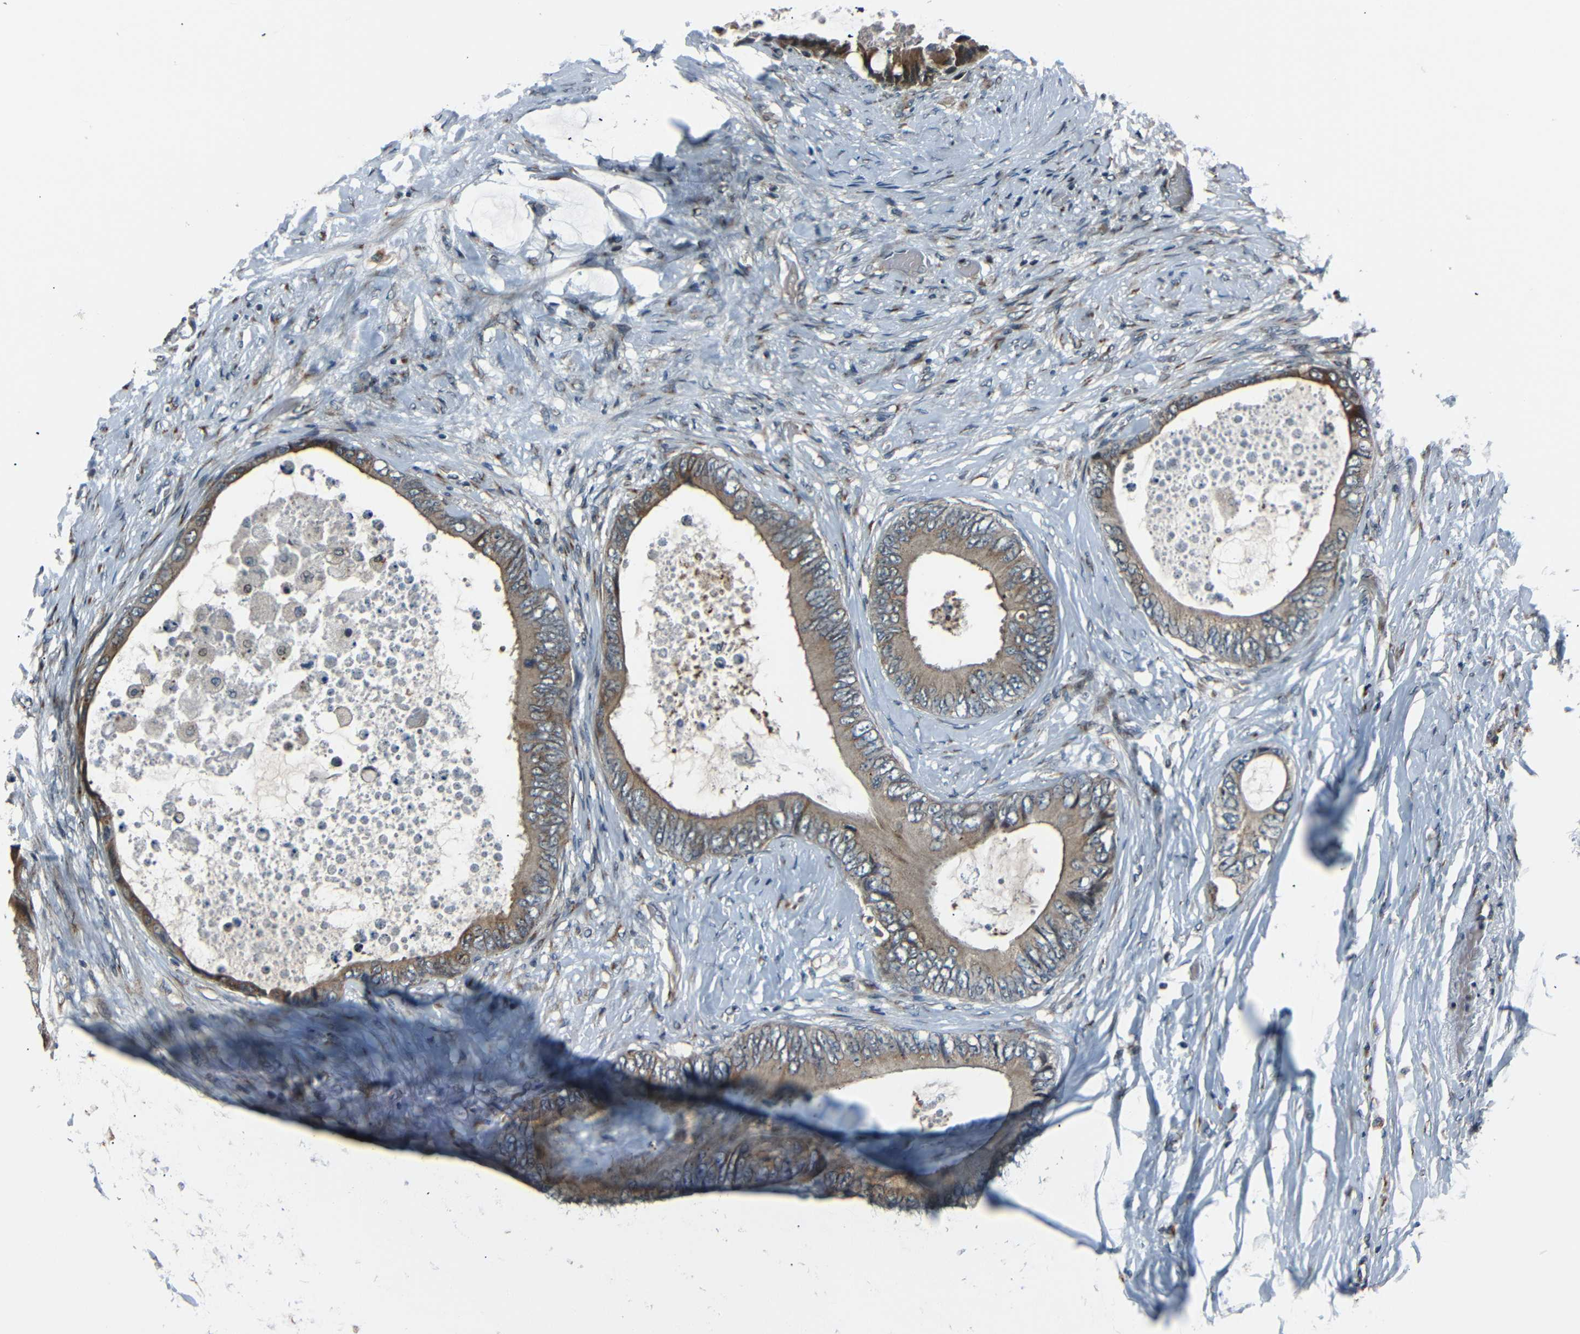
{"staining": {"intensity": "moderate", "quantity": ">75%", "location": "cytoplasmic/membranous"}, "tissue": "colorectal cancer", "cell_type": "Tumor cells", "image_type": "cancer", "snomed": [{"axis": "morphology", "description": "Normal tissue, NOS"}, {"axis": "morphology", "description": "Adenocarcinoma, NOS"}, {"axis": "topography", "description": "Rectum"}, {"axis": "topography", "description": "Peripheral nerve tissue"}], "caption": "Colorectal adenocarcinoma stained with DAB immunohistochemistry demonstrates medium levels of moderate cytoplasmic/membranous expression in about >75% of tumor cells.", "gene": "AKAP9", "patient": {"sex": "female", "age": 77}}